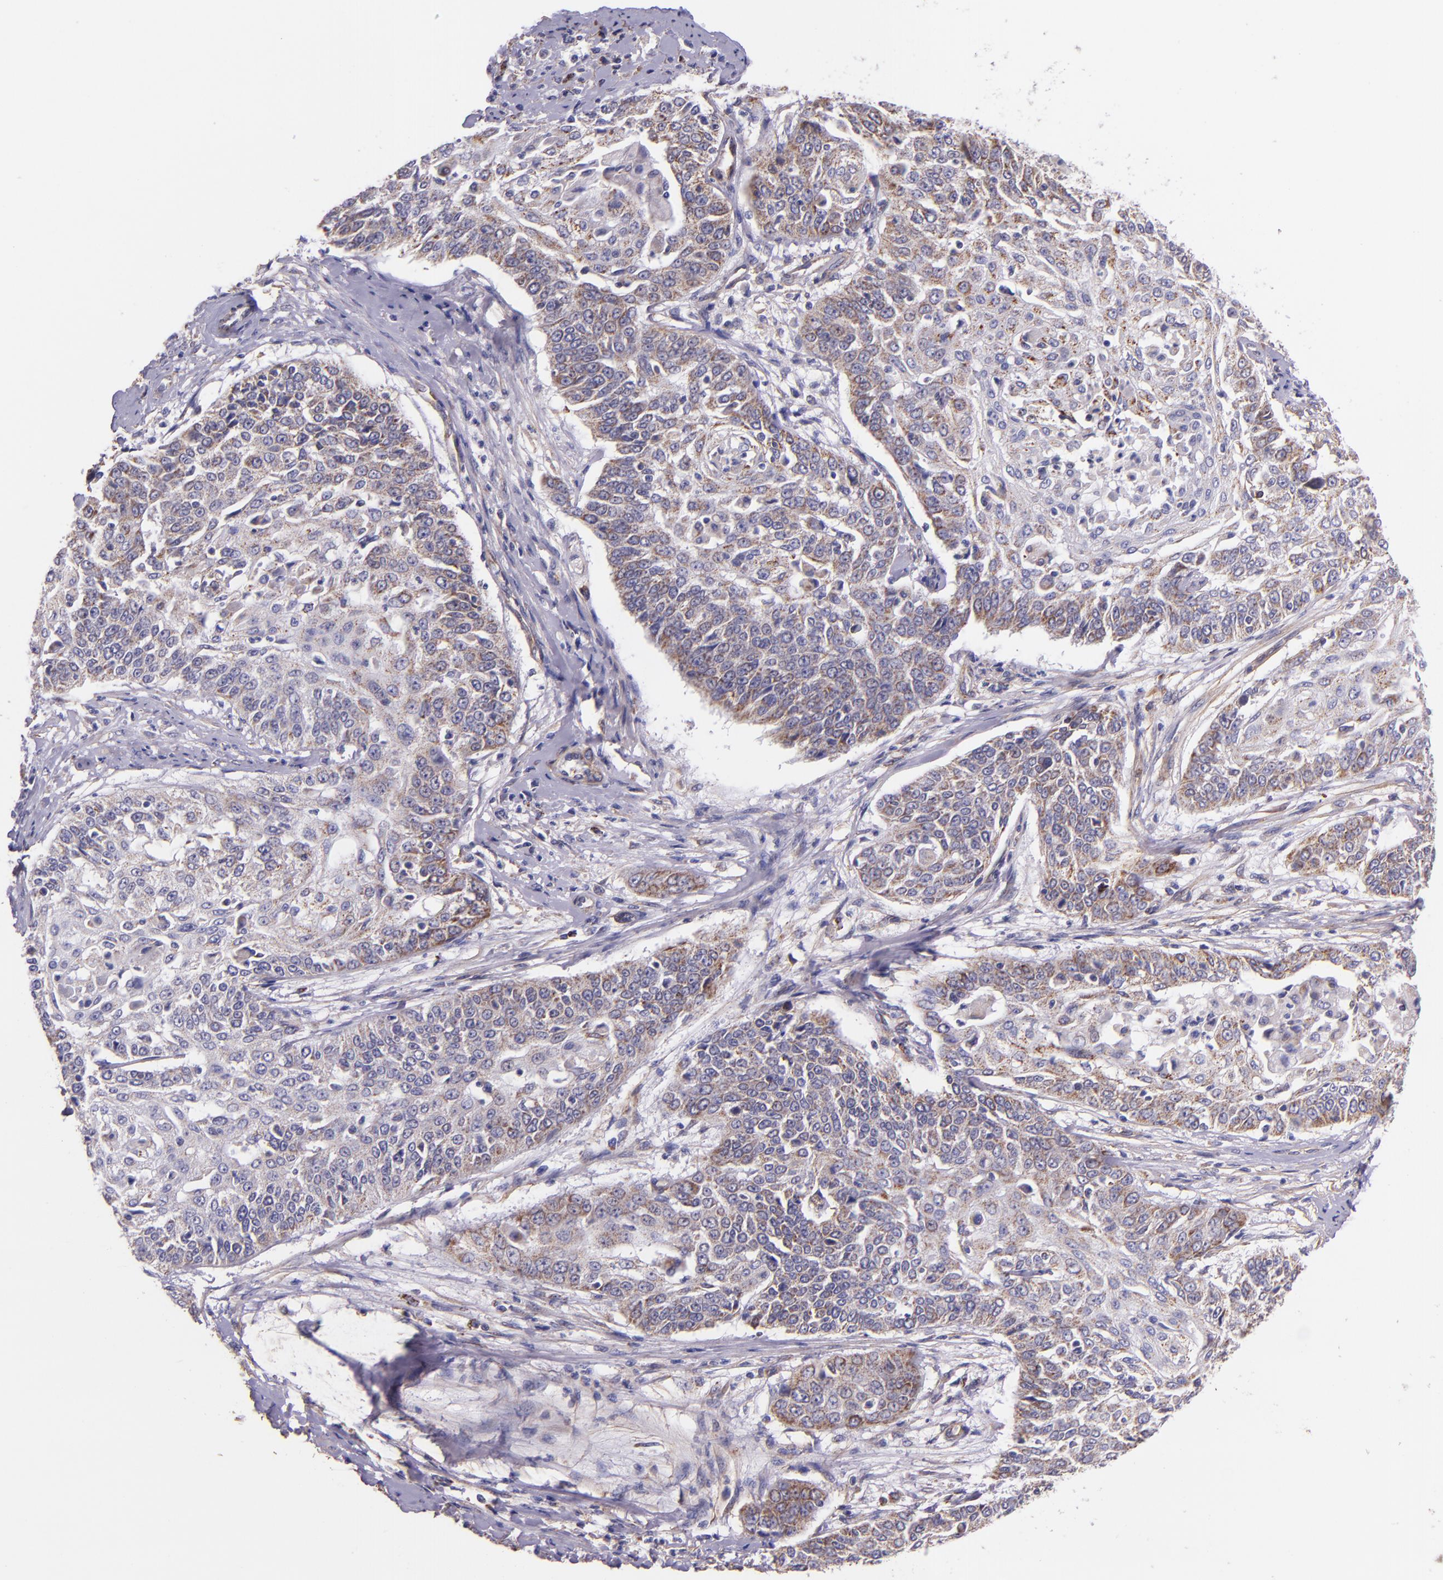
{"staining": {"intensity": "moderate", "quantity": "25%-75%", "location": "cytoplasmic/membranous"}, "tissue": "cervical cancer", "cell_type": "Tumor cells", "image_type": "cancer", "snomed": [{"axis": "morphology", "description": "Squamous cell carcinoma, NOS"}, {"axis": "topography", "description": "Cervix"}], "caption": "This image reveals IHC staining of cervical cancer, with medium moderate cytoplasmic/membranous positivity in approximately 25%-75% of tumor cells.", "gene": "IDH3G", "patient": {"sex": "female", "age": 64}}